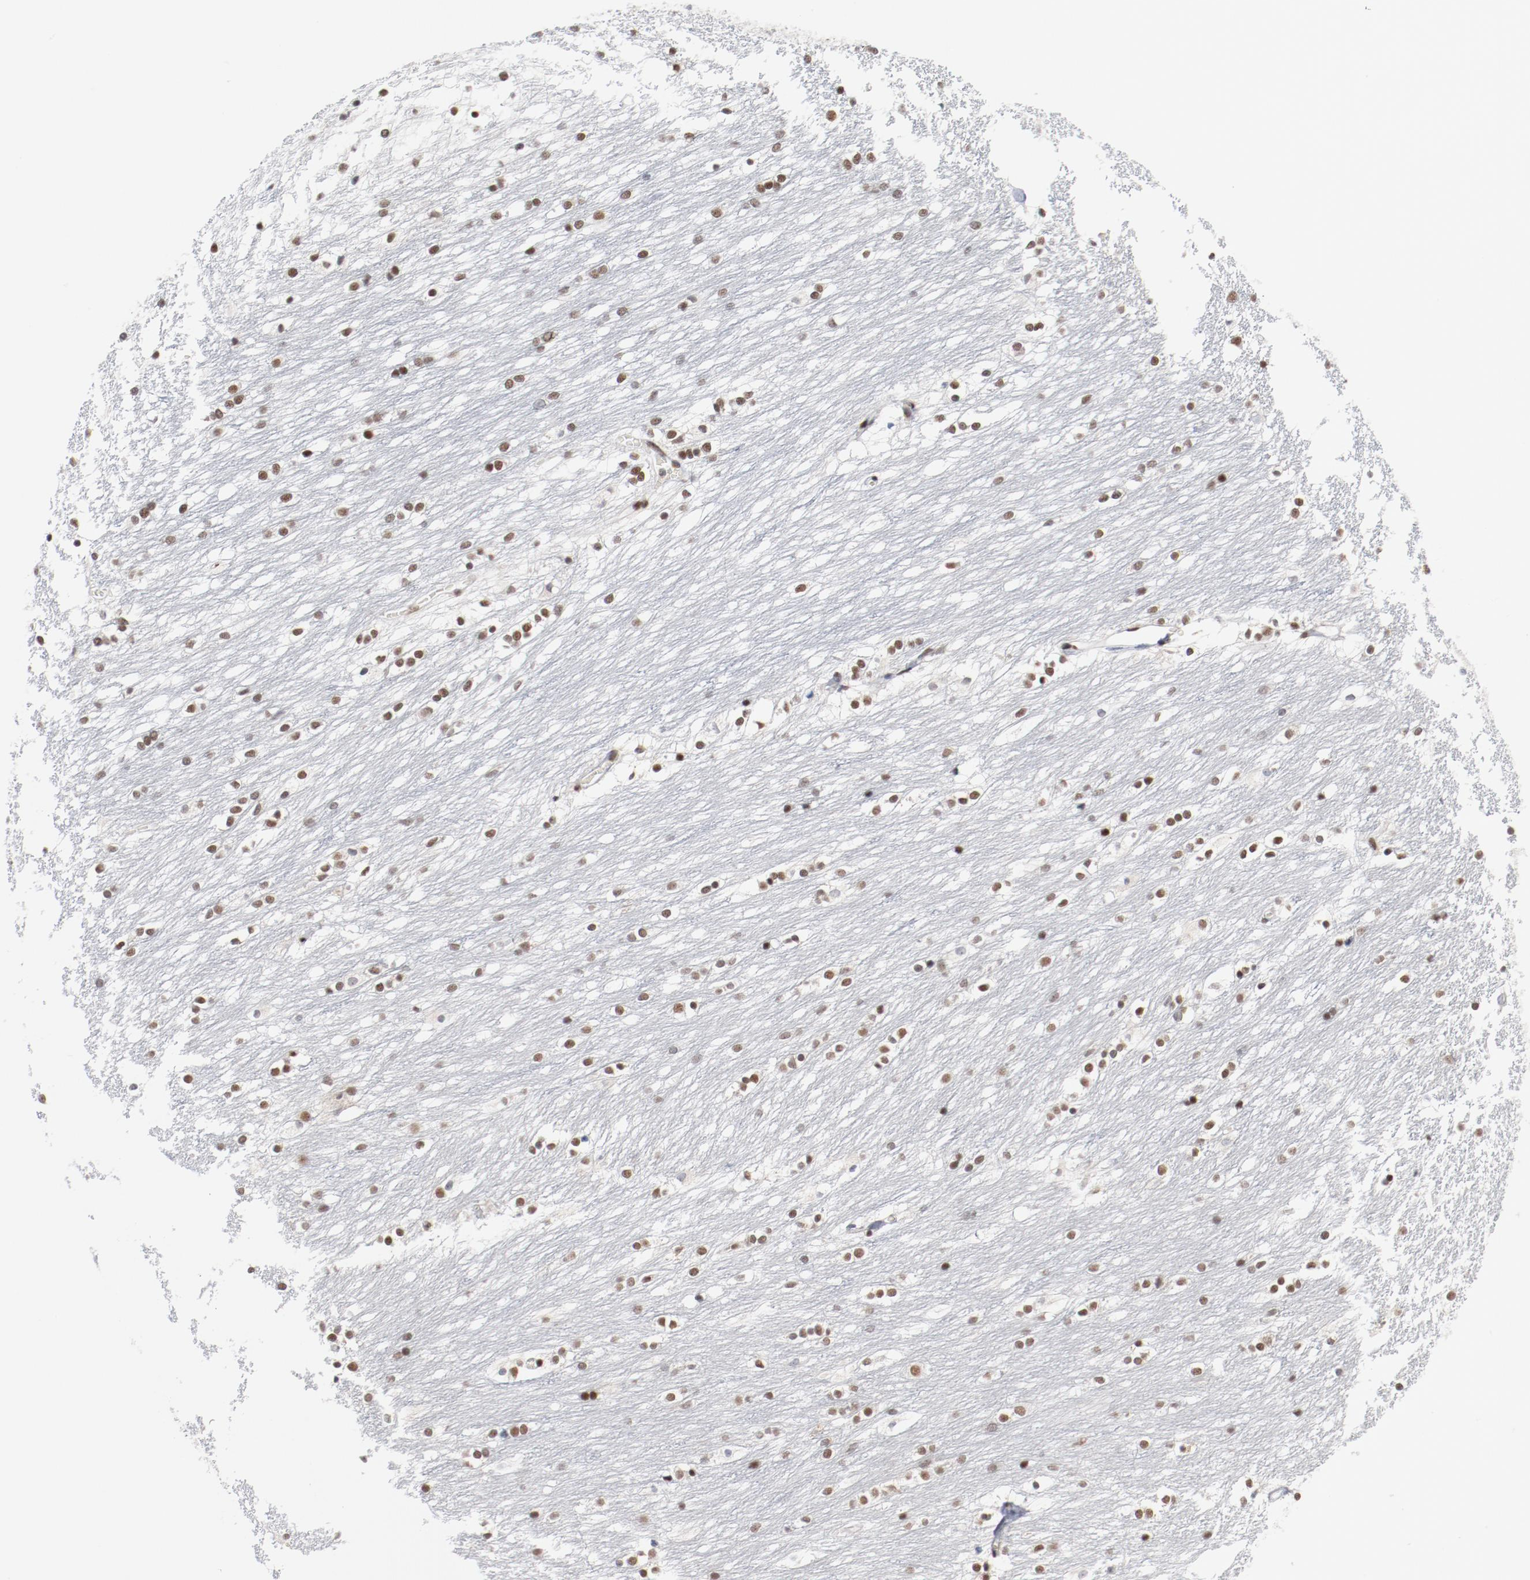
{"staining": {"intensity": "moderate", "quantity": "25%-75%", "location": "nuclear"}, "tissue": "caudate", "cell_type": "Glial cells", "image_type": "normal", "snomed": [{"axis": "morphology", "description": "Normal tissue, NOS"}, {"axis": "topography", "description": "Lateral ventricle wall"}], "caption": "Protein staining of normal caudate reveals moderate nuclear expression in approximately 25%-75% of glial cells.", "gene": "BUB3", "patient": {"sex": "female", "age": 19}}